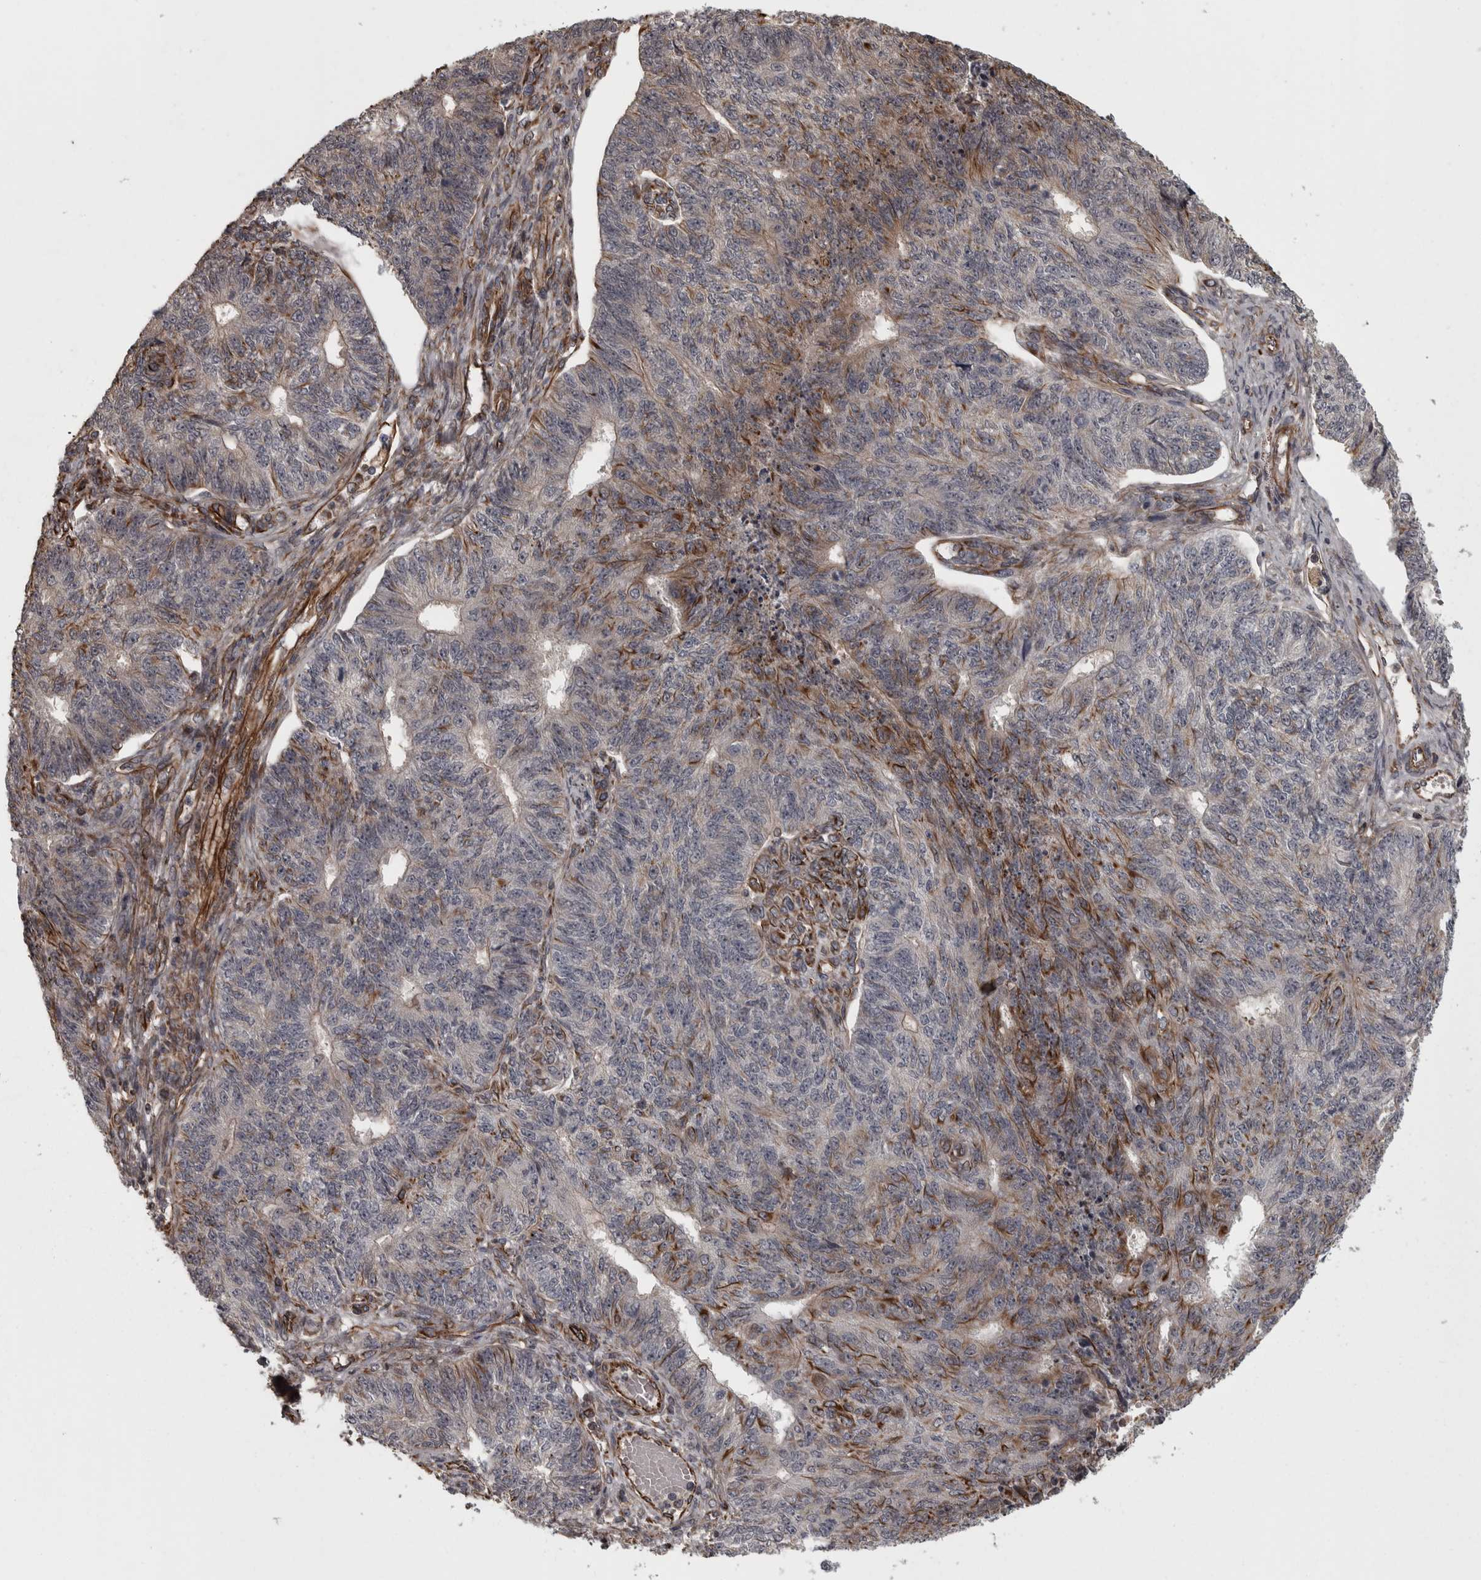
{"staining": {"intensity": "moderate", "quantity": "<25%", "location": "cytoplasmic/membranous"}, "tissue": "endometrial cancer", "cell_type": "Tumor cells", "image_type": "cancer", "snomed": [{"axis": "morphology", "description": "Adenocarcinoma, NOS"}, {"axis": "topography", "description": "Endometrium"}], "caption": "The image reveals staining of endometrial cancer (adenocarcinoma), revealing moderate cytoplasmic/membranous protein positivity (brown color) within tumor cells. The protein of interest is stained brown, and the nuclei are stained in blue (DAB IHC with brightfield microscopy, high magnification).", "gene": "FAAP100", "patient": {"sex": "female", "age": 32}}